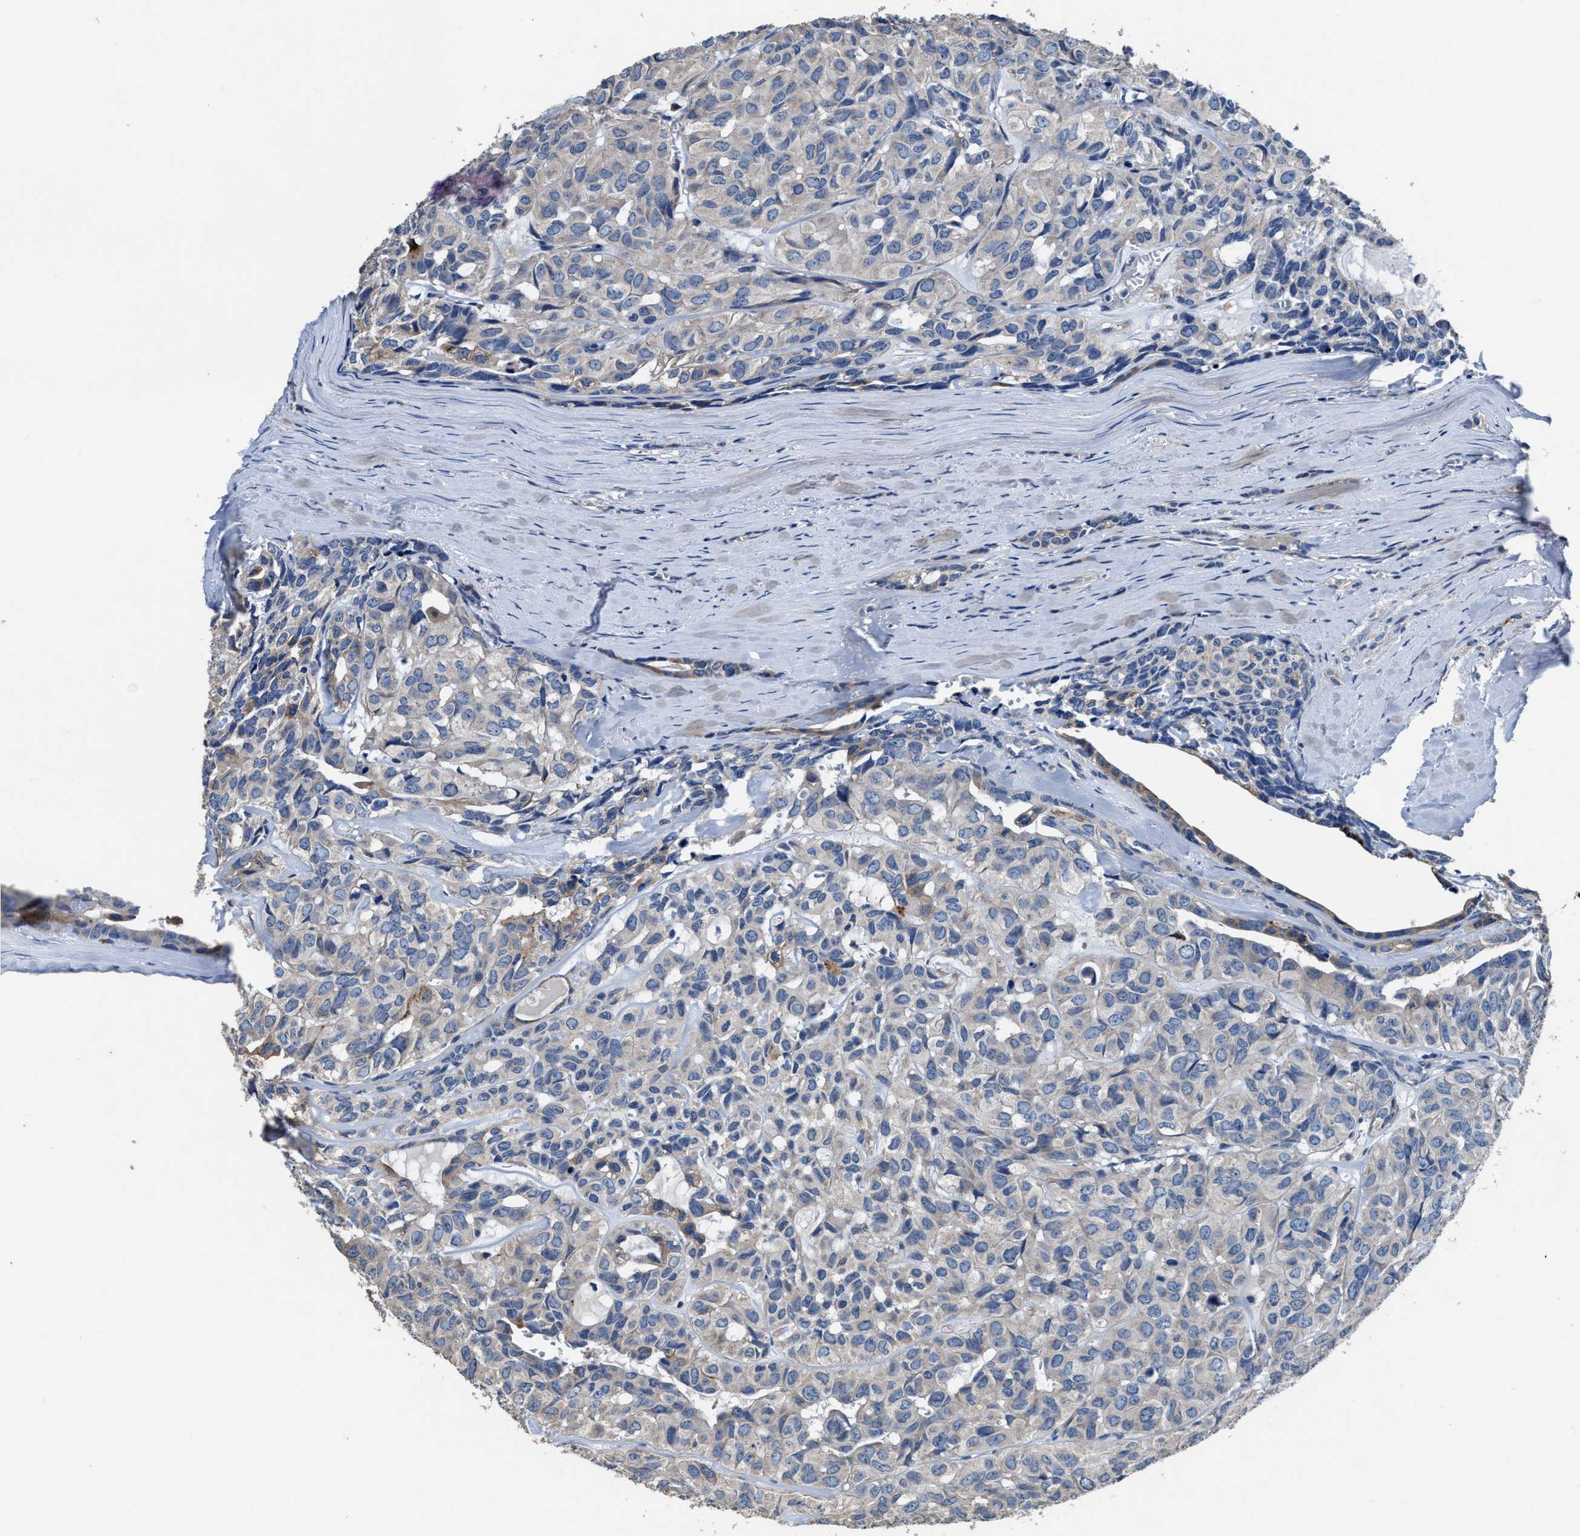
{"staining": {"intensity": "negative", "quantity": "none", "location": "none"}, "tissue": "head and neck cancer", "cell_type": "Tumor cells", "image_type": "cancer", "snomed": [{"axis": "morphology", "description": "Adenocarcinoma, NOS"}, {"axis": "topography", "description": "Salivary gland, NOS"}, {"axis": "topography", "description": "Head-Neck"}], "caption": "Immunohistochemistry (IHC) histopathology image of human head and neck adenocarcinoma stained for a protein (brown), which reveals no positivity in tumor cells.", "gene": "UBR4", "patient": {"sex": "female", "age": 76}}